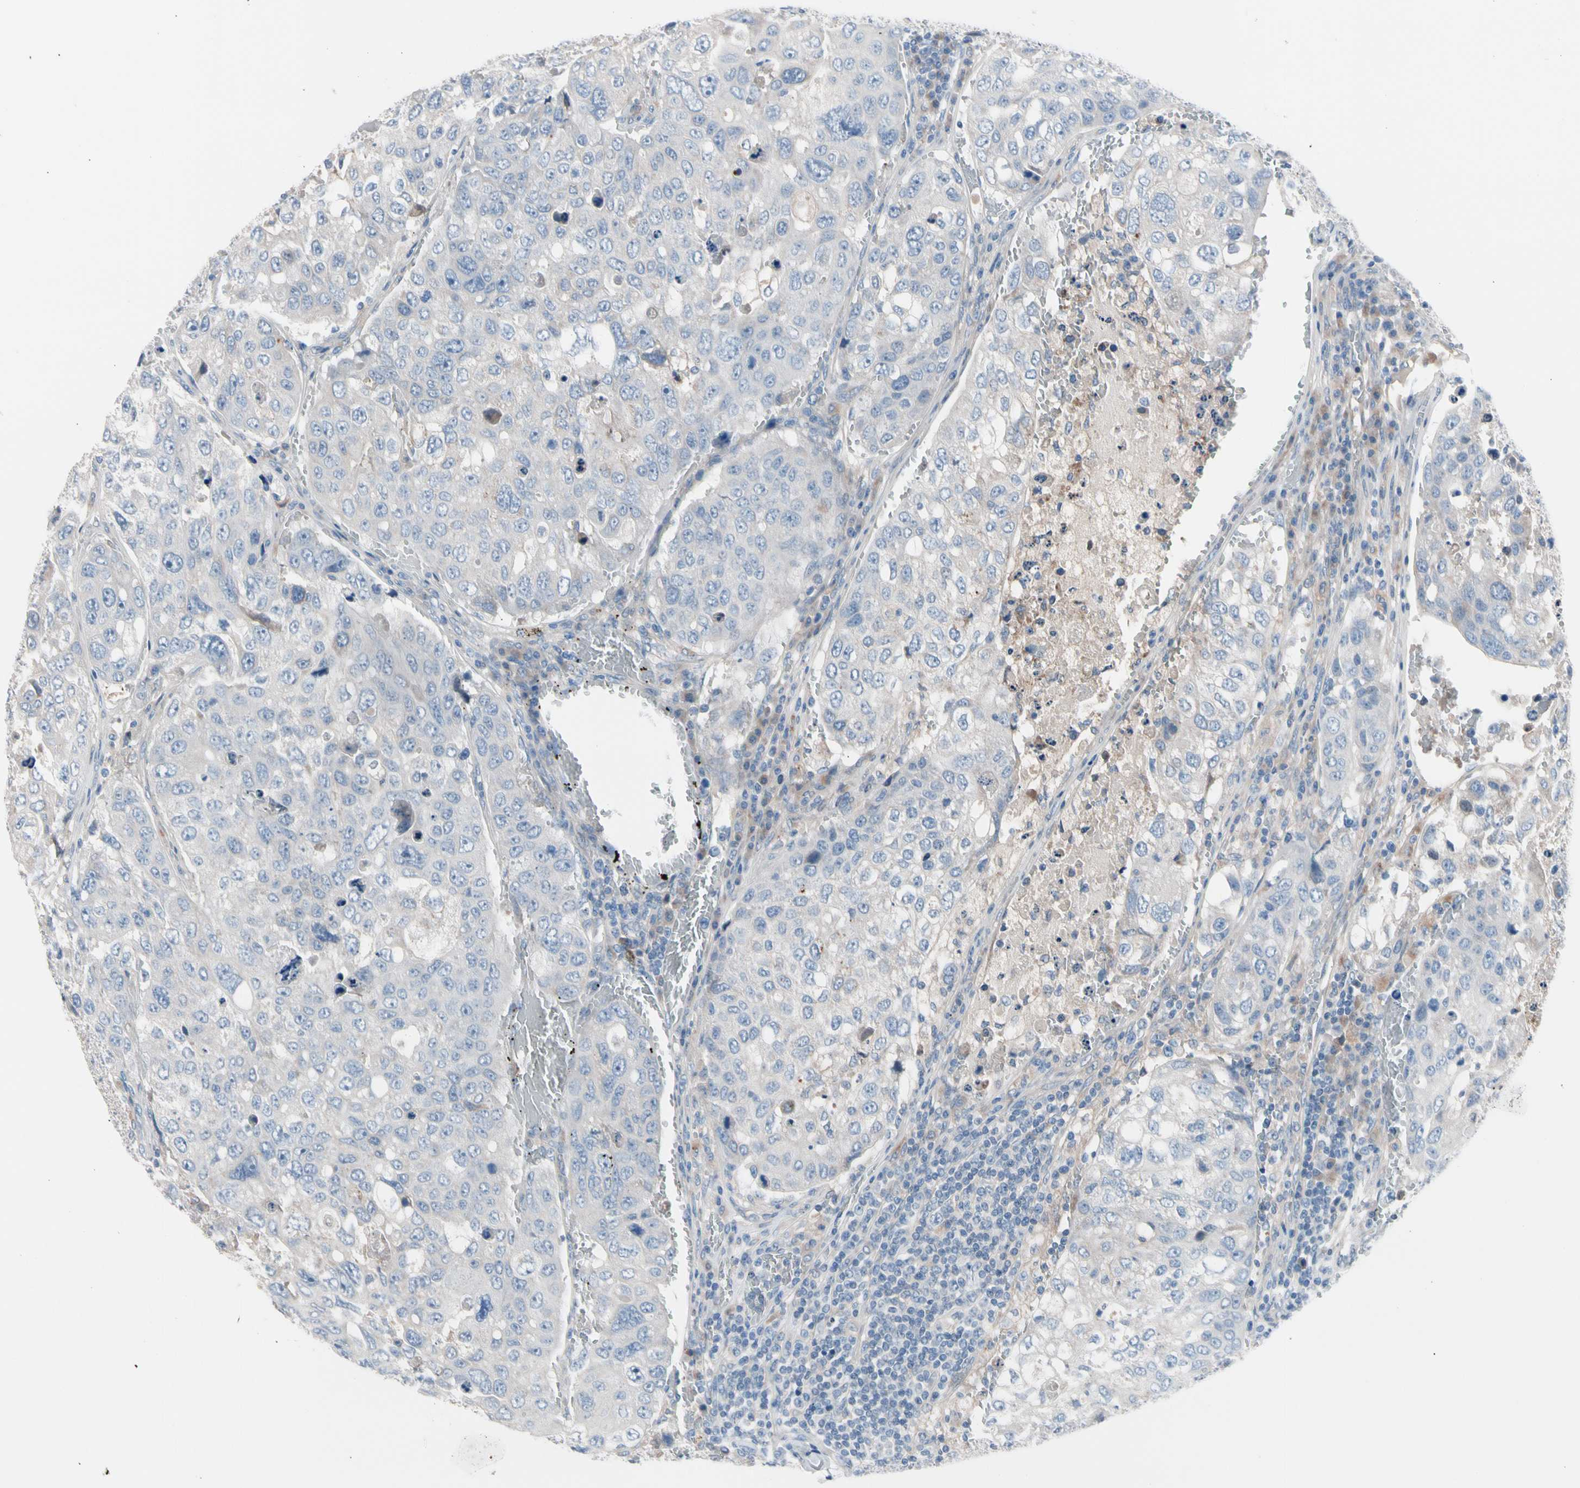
{"staining": {"intensity": "weak", "quantity": "<25%", "location": "cytoplasmic/membranous"}, "tissue": "urothelial cancer", "cell_type": "Tumor cells", "image_type": "cancer", "snomed": [{"axis": "morphology", "description": "Urothelial carcinoma, High grade"}, {"axis": "topography", "description": "Lymph node"}, {"axis": "topography", "description": "Urinary bladder"}], "caption": "The histopathology image demonstrates no significant staining in tumor cells of urothelial cancer.", "gene": "CASQ1", "patient": {"sex": "male", "age": 51}}